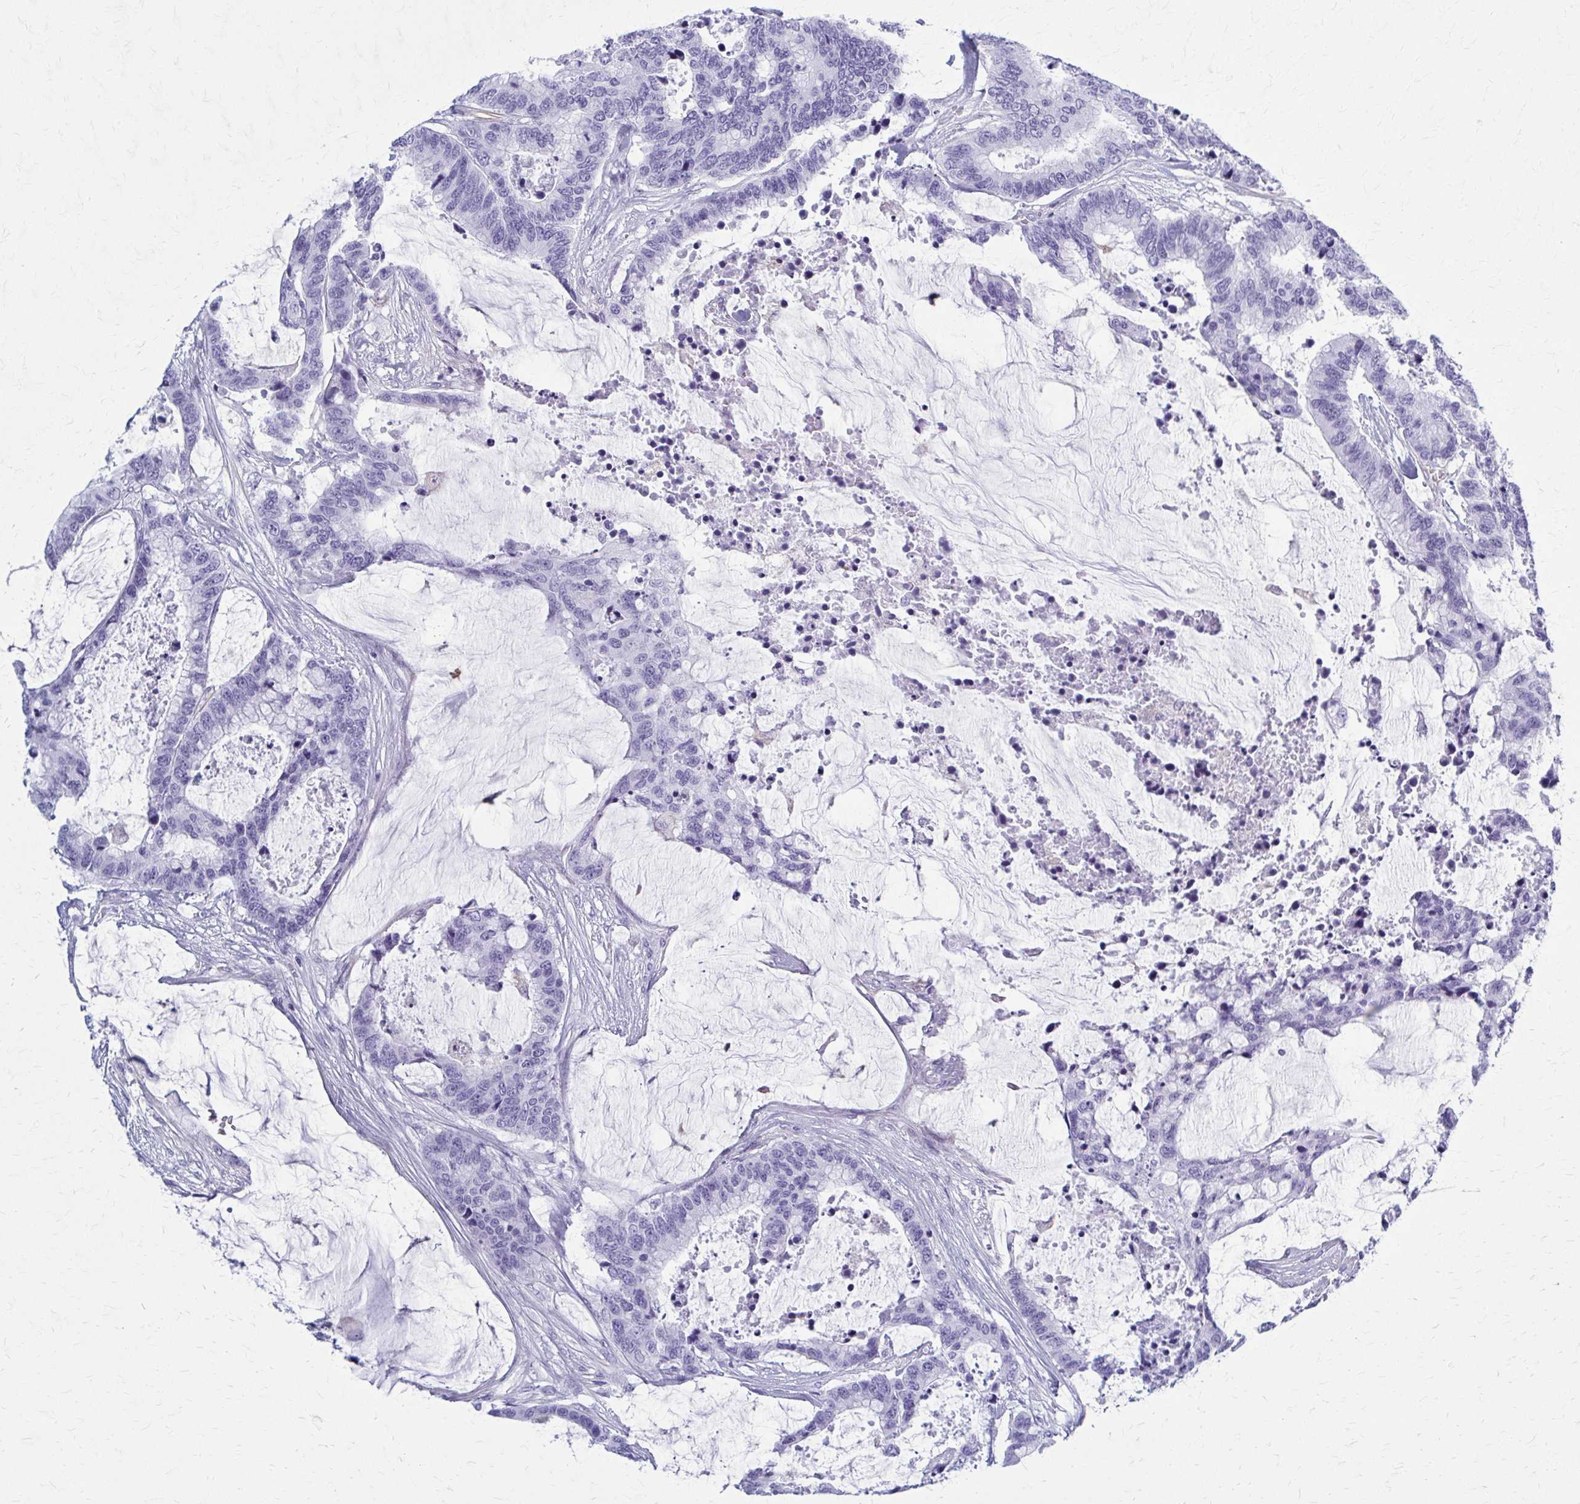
{"staining": {"intensity": "negative", "quantity": "none", "location": "none"}, "tissue": "colorectal cancer", "cell_type": "Tumor cells", "image_type": "cancer", "snomed": [{"axis": "morphology", "description": "Adenocarcinoma, NOS"}, {"axis": "topography", "description": "Rectum"}], "caption": "Immunohistochemical staining of colorectal adenocarcinoma displays no significant positivity in tumor cells.", "gene": "GFAP", "patient": {"sex": "female", "age": 59}}